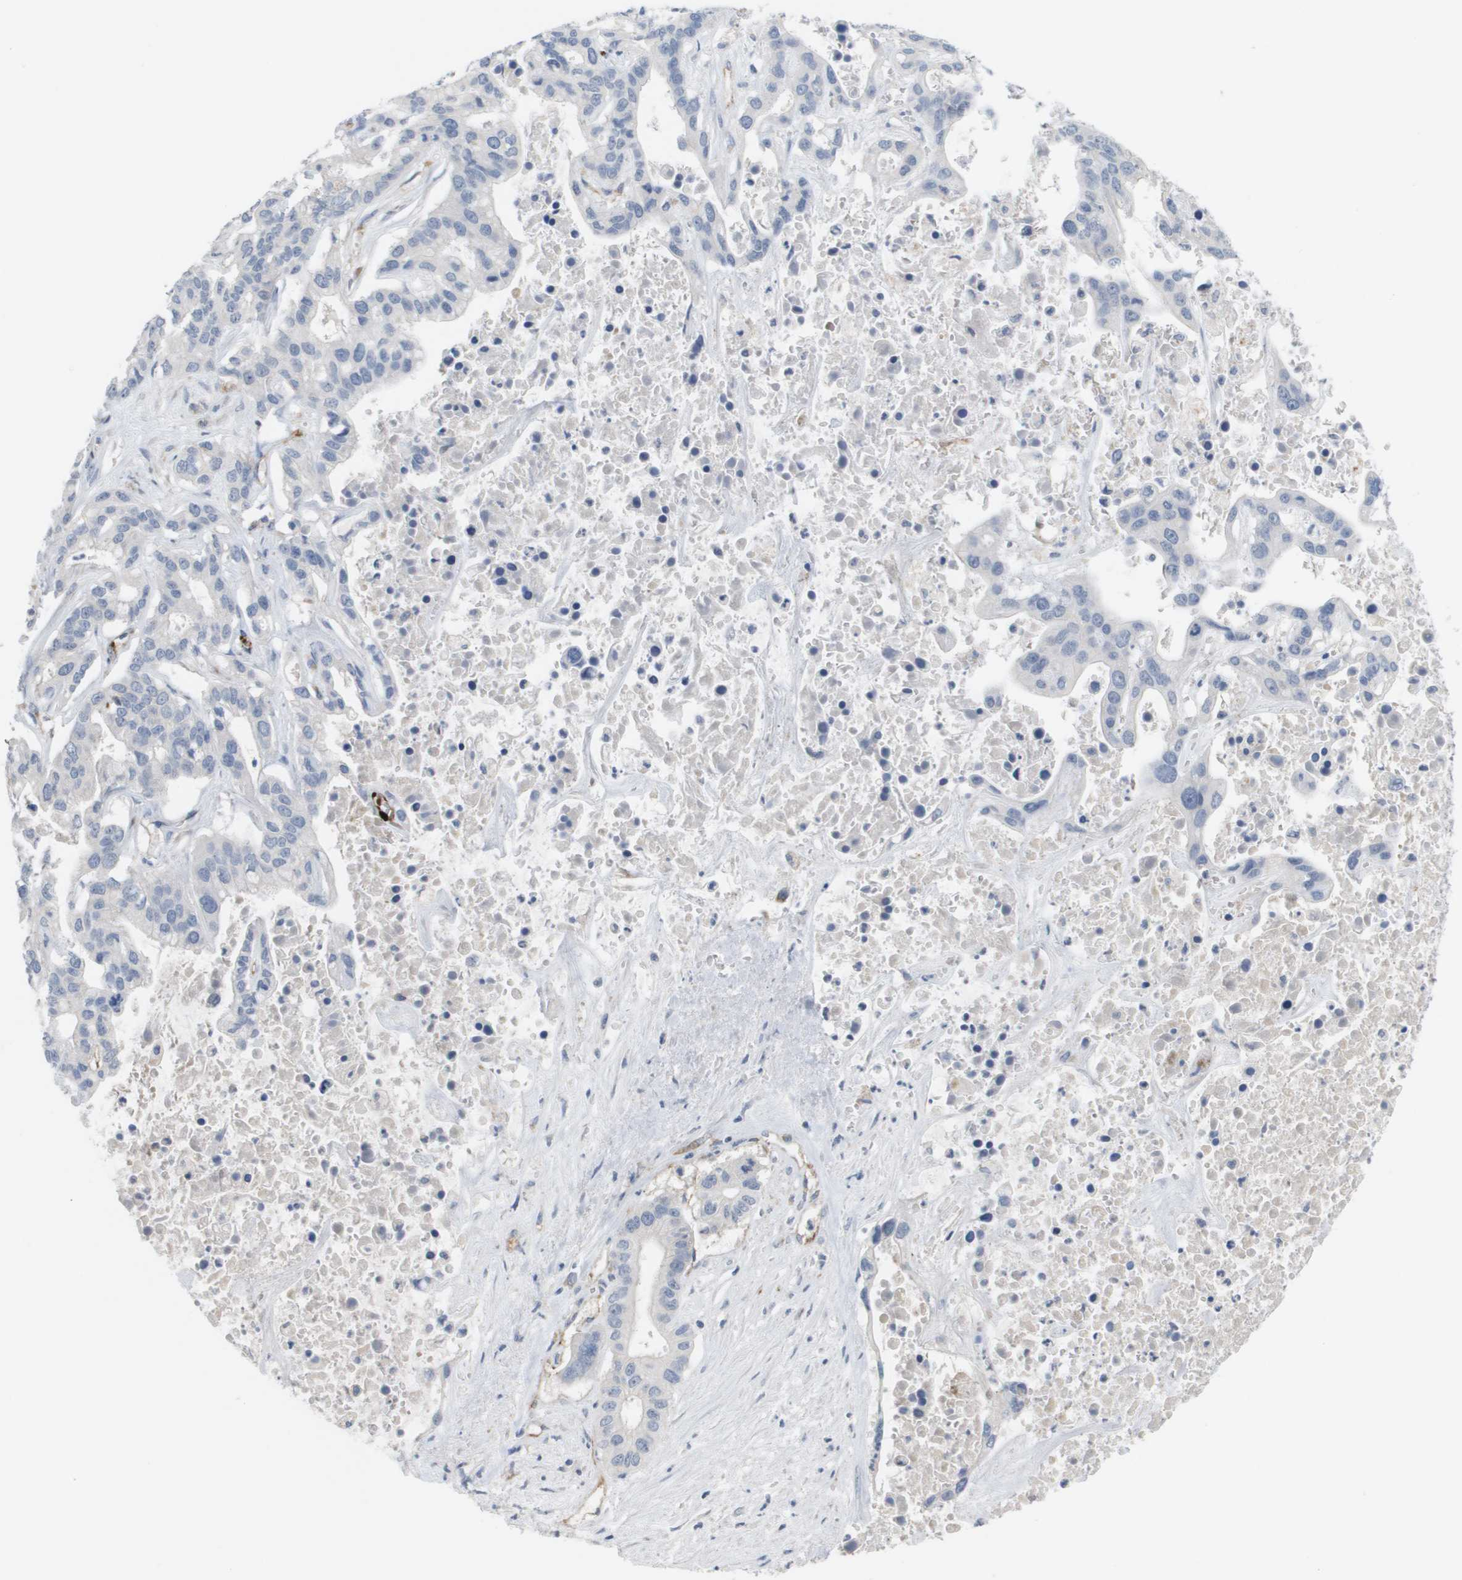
{"staining": {"intensity": "negative", "quantity": "none", "location": "none"}, "tissue": "liver cancer", "cell_type": "Tumor cells", "image_type": "cancer", "snomed": [{"axis": "morphology", "description": "Cholangiocarcinoma"}, {"axis": "topography", "description": "Liver"}], "caption": "Protein analysis of liver cancer (cholangiocarcinoma) shows no significant expression in tumor cells.", "gene": "ANGPT2", "patient": {"sex": "female", "age": 65}}